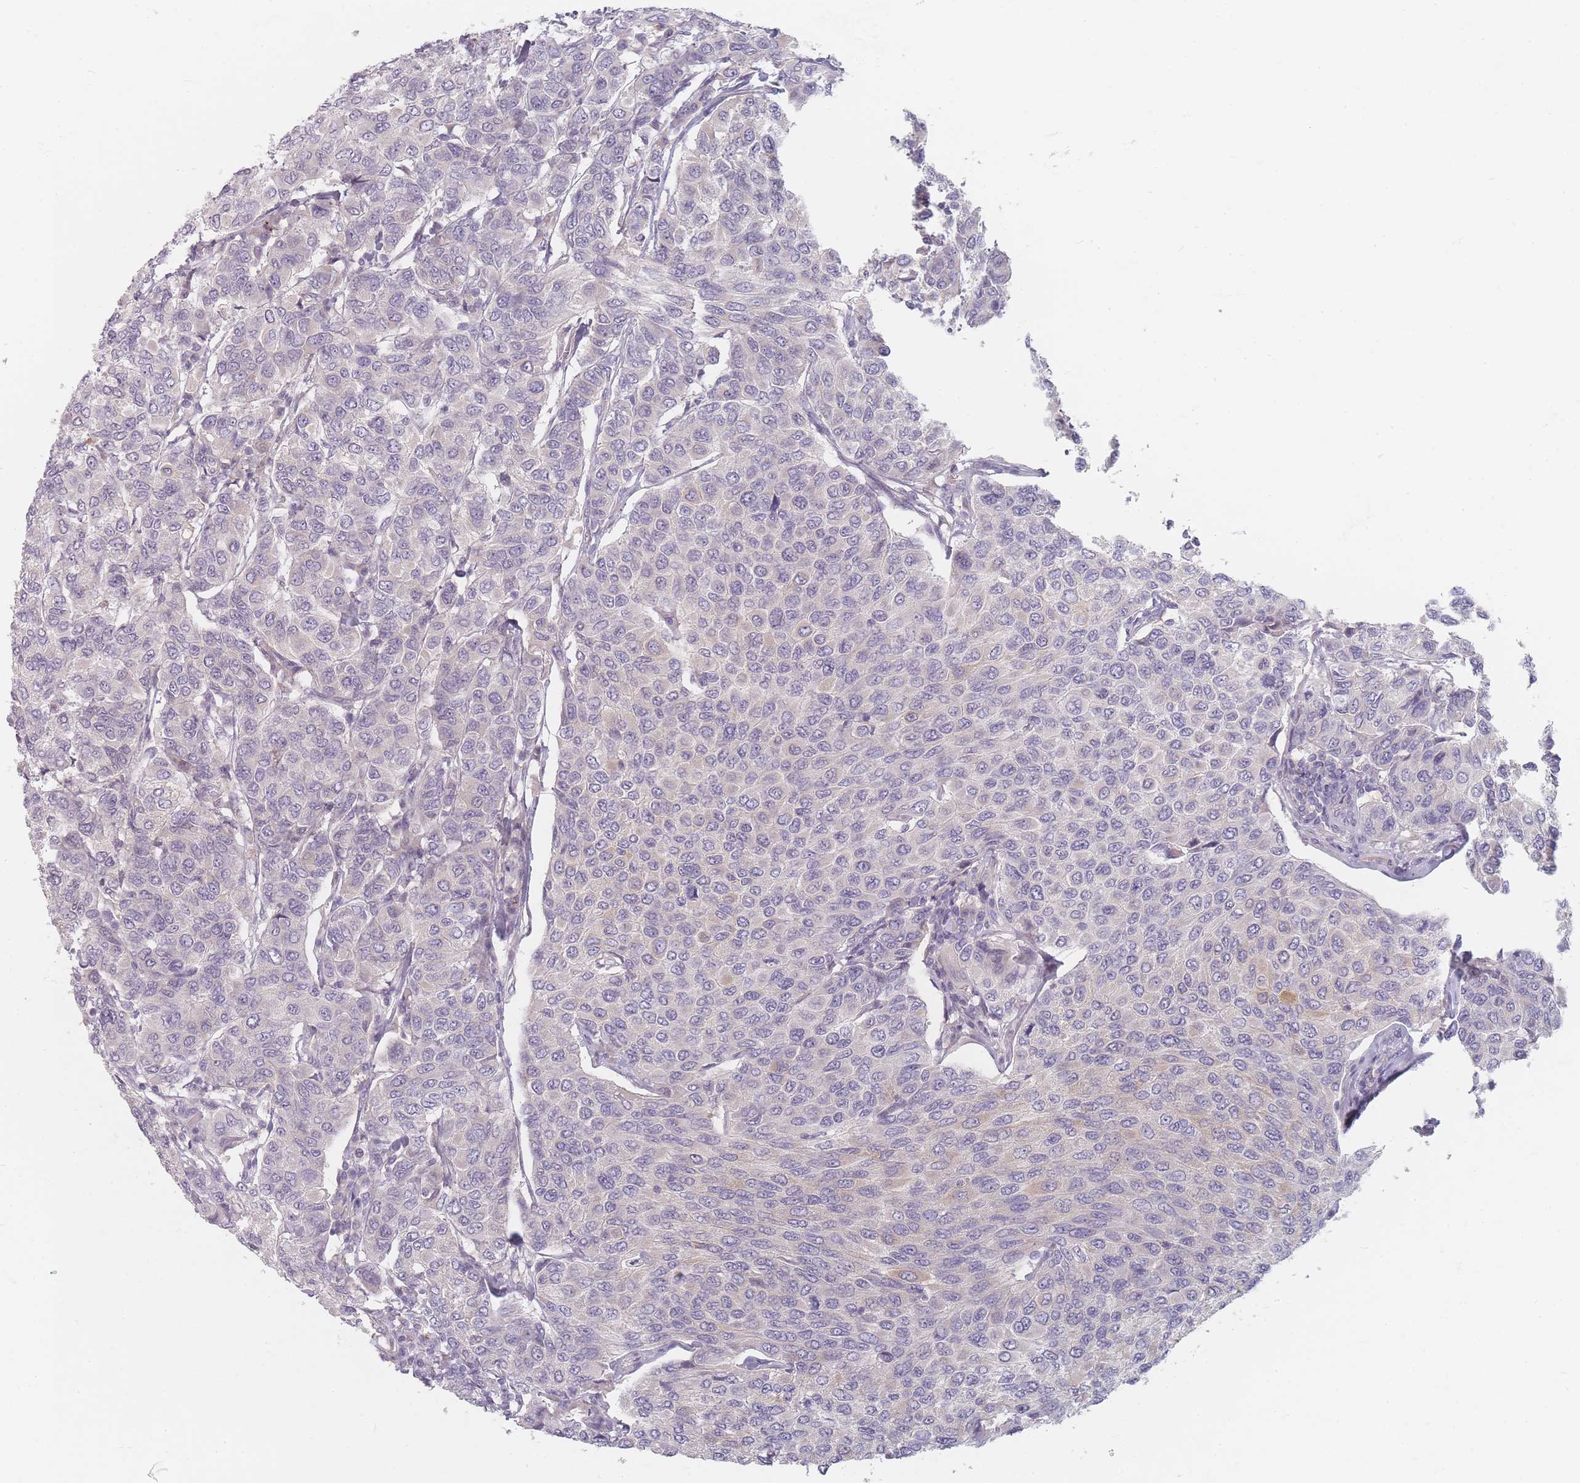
{"staining": {"intensity": "negative", "quantity": "none", "location": "none"}, "tissue": "breast cancer", "cell_type": "Tumor cells", "image_type": "cancer", "snomed": [{"axis": "morphology", "description": "Duct carcinoma"}, {"axis": "topography", "description": "Breast"}], "caption": "High magnification brightfield microscopy of intraductal carcinoma (breast) stained with DAB (3,3'-diaminobenzidine) (brown) and counterstained with hematoxylin (blue): tumor cells show no significant positivity. (DAB (3,3'-diaminobenzidine) IHC with hematoxylin counter stain).", "gene": "TMOD1", "patient": {"sex": "female", "age": 55}}